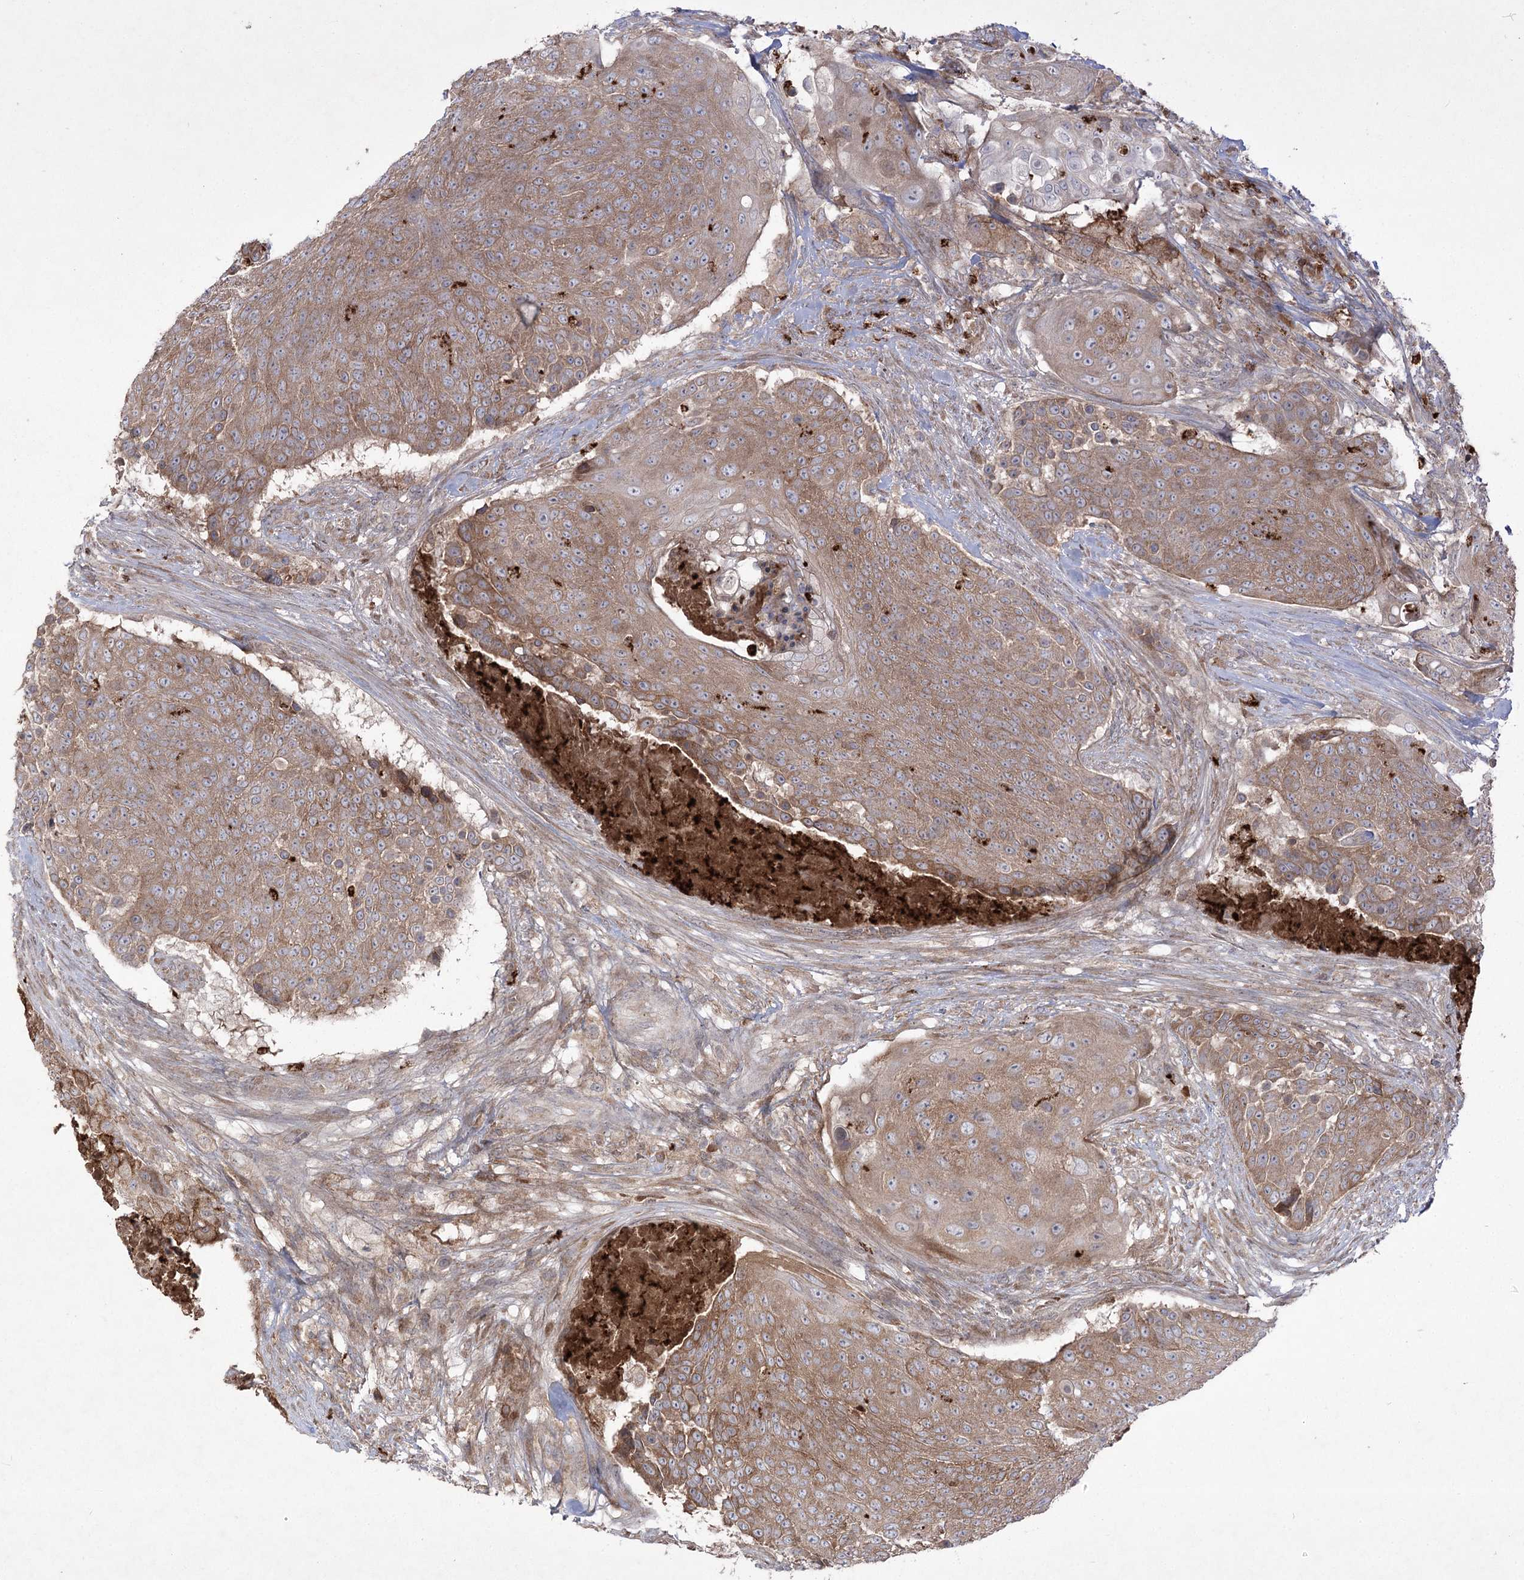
{"staining": {"intensity": "moderate", "quantity": ">75%", "location": "cytoplasmic/membranous"}, "tissue": "urothelial cancer", "cell_type": "Tumor cells", "image_type": "cancer", "snomed": [{"axis": "morphology", "description": "Urothelial carcinoma, High grade"}, {"axis": "topography", "description": "Urinary bladder"}], "caption": "IHC (DAB (3,3'-diaminobenzidine)) staining of urothelial cancer exhibits moderate cytoplasmic/membranous protein staining in approximately >75% of tumor cells.", "gene": "PLEKHA5", "patient": {"sex": "female", "age": 63}}